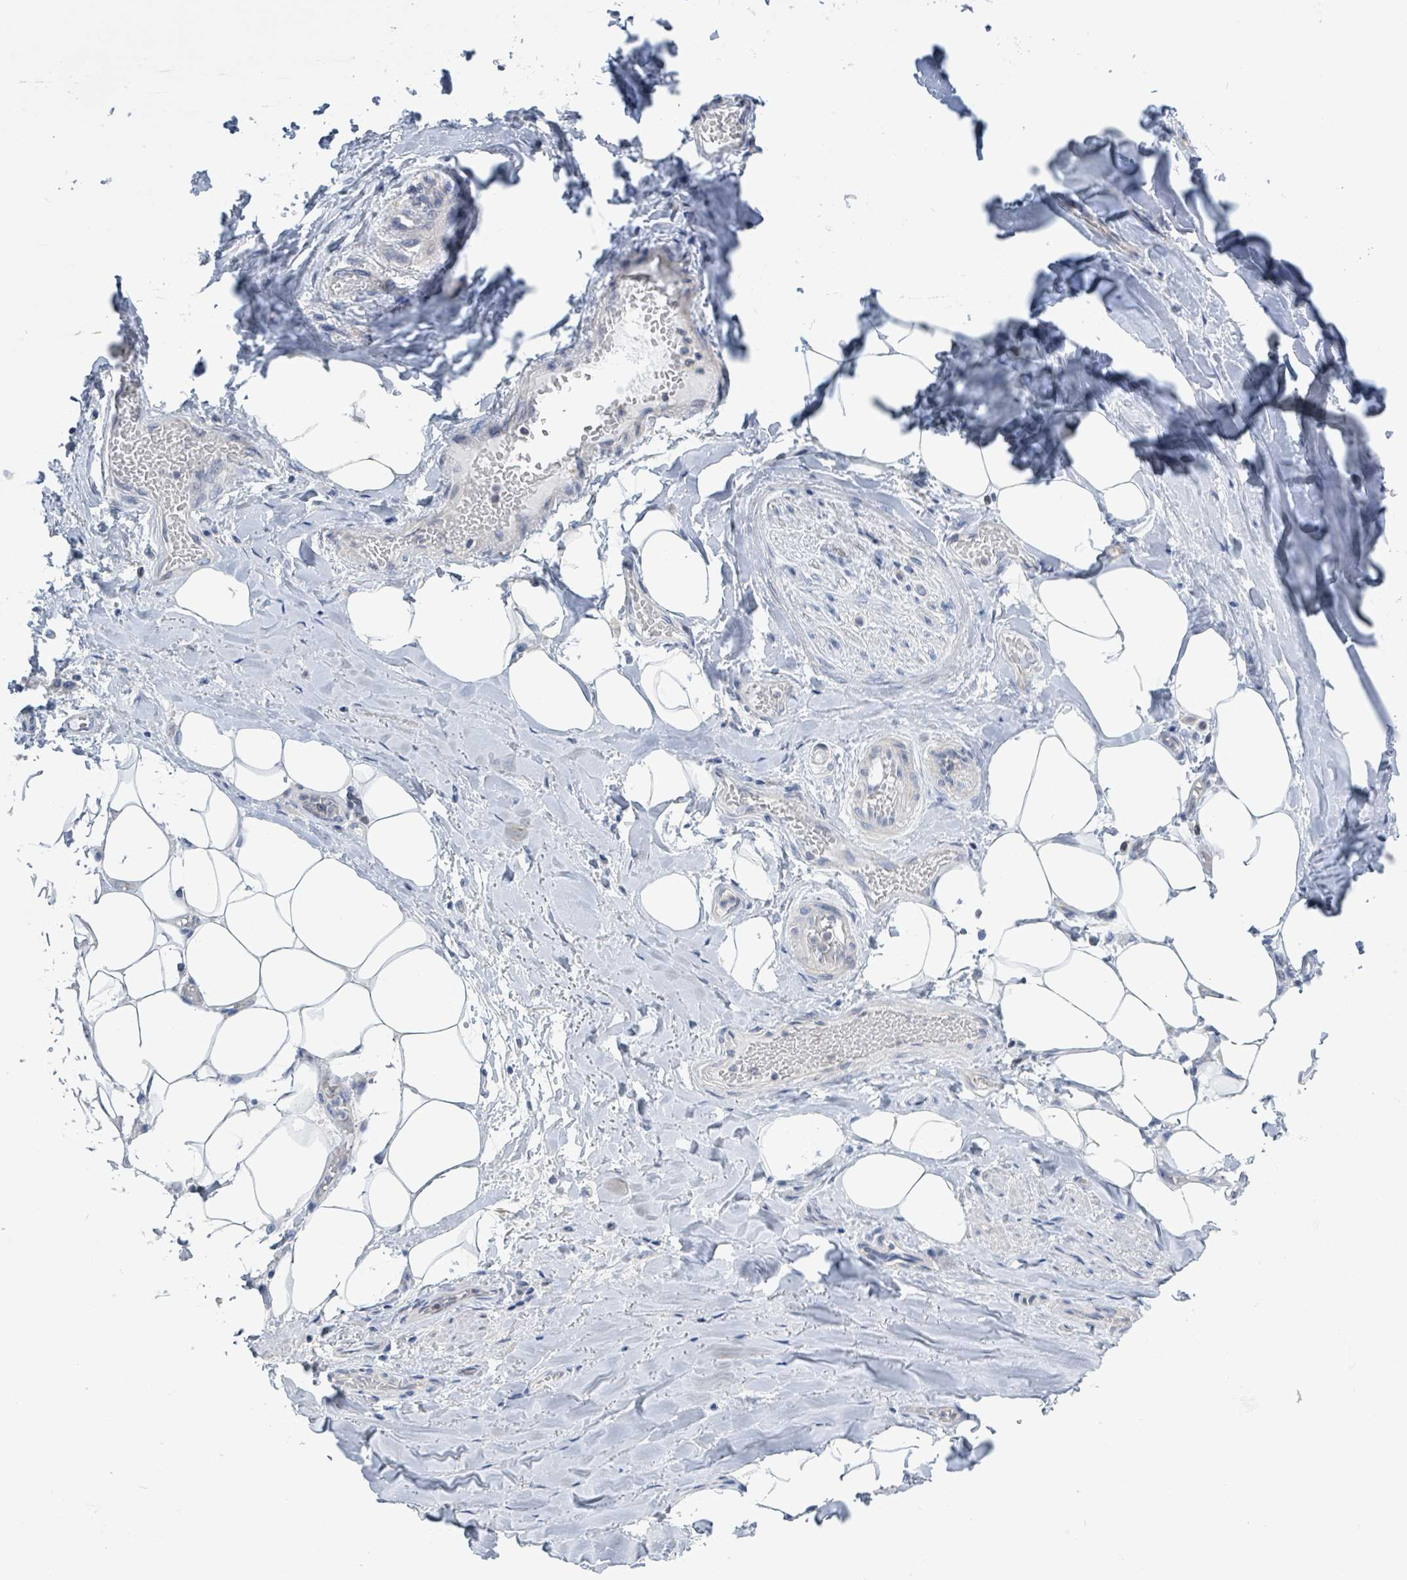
{"staining": {"intensity": "negative", "quantity": "none", "location": "none"}, "tissue": "adipose tissue", "cell_type": "Adipocytes", "image_type": "normal", "snomed": [{"axis": "morphology", "description": "Normal tissue, NOS"}, {"axis": "topography", "description": "Lymph node"}, {"axis": "topography", "description": "Cartilage tissue"}, {"axis": "topography", "description": "Bronchus"}], "caption": "High magnification brightfield microscopy of normal adipose tissue stained with DAB (brown) and counterstained with hematoxylin (blue): adipocytes show no significant staining. (DAB immunohistochemistry (IHC) visualized using brightfield microscopy, high magnification).", "gene": "DGKZ", "patient": {"sex": "male", "age": 63}}